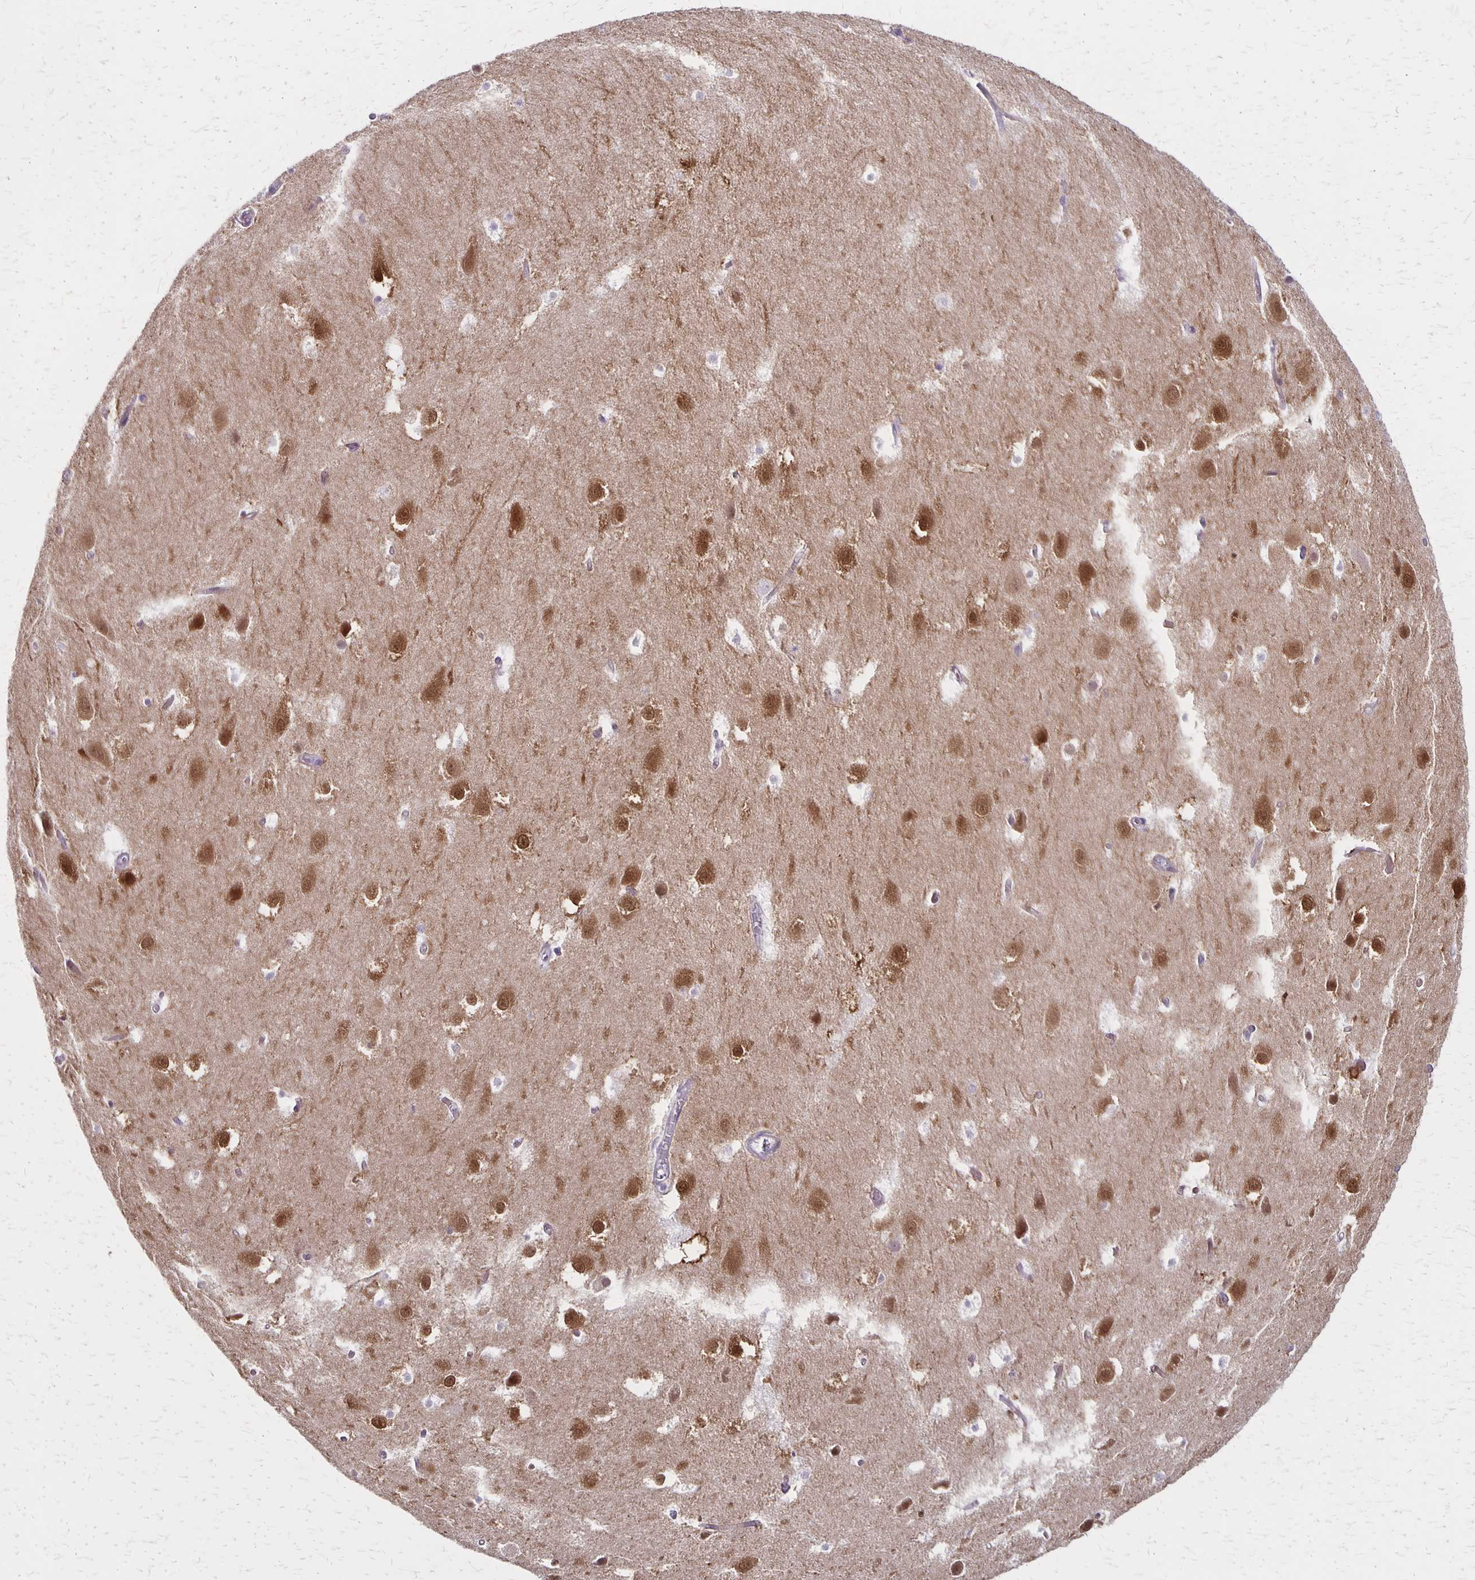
{"staining": {"intensity": "negative", "quantity": "none", "location": "none"}, "tissue": "hippocampus", "cell_type": "Glial cells", "image_type": "normal", "snomed": [{"axis": "morphology", "description": "Normal tissue, NOS"}, {"axis": "topography", "description": "Hippocampus"}], "caption": "There is no significant expression in glial cells of hippocampus. (Stains: DAB IHC with hematoxylin counter stain, Microscopy: brightfield microscopy at high magnification).", "gene": "HOMER1", "patient": {"sex": "female", "age": 52}}